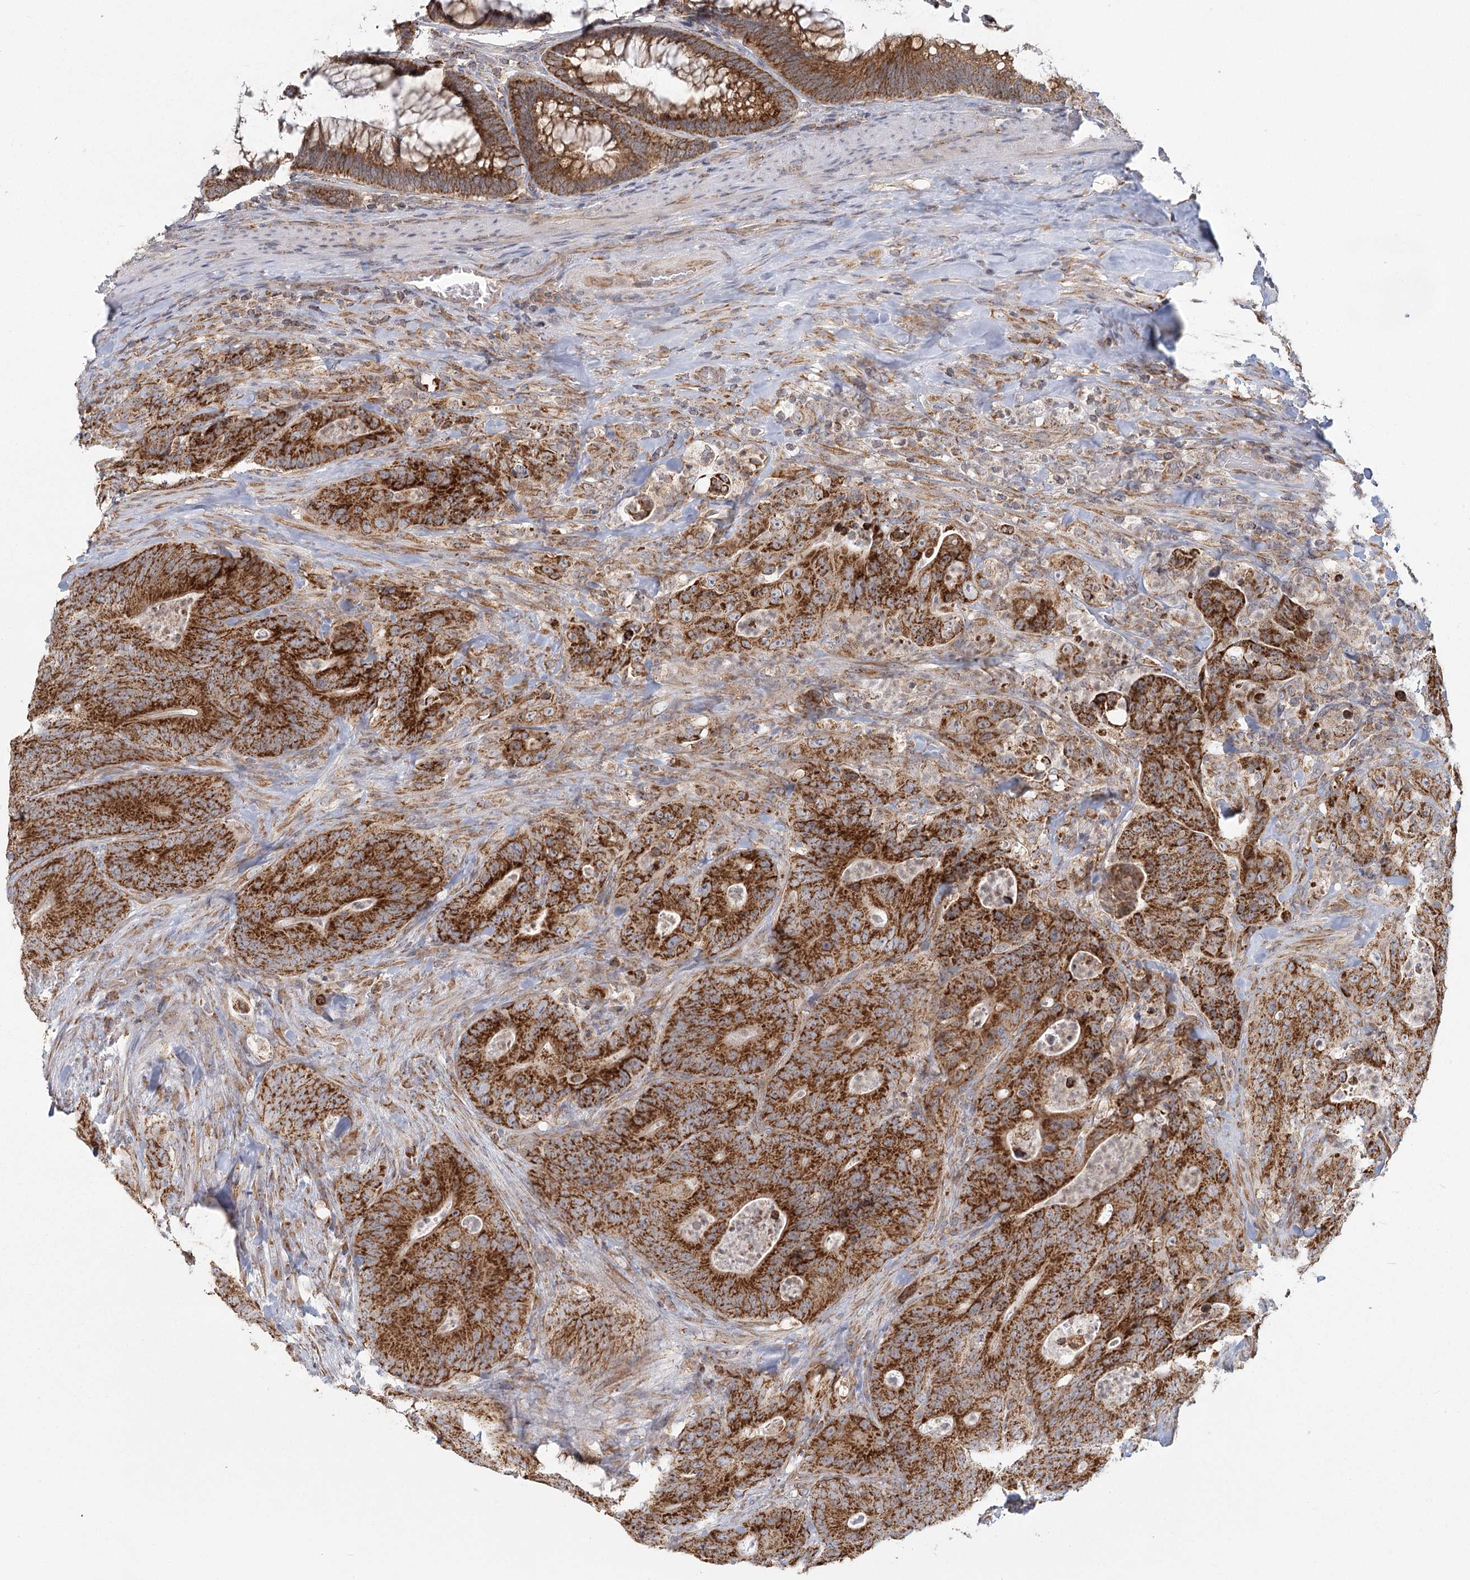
{"staining": {"intensity": "strong", "quantity": ">75%", "location": "cytoplasmic/membranous"}, "tissue": "colorectal cancer", "cell_type": "Tumor cells", "image_type": "cancer", "snomed": [{"axis": "morphology", "description": "Normal tissue, NOS"}, {"axis": "topography", "description": "Colon"}], "caption": "The micrograph reveals immunohistochemical staining of colorectal cancer. There is strong cytoplasmic/membranous expression is appreciated in approximately >75% of tumor cells. (IHC, brightfield microscopy, high magnification).", "gene": "LACTB", "patient": {"sex": "female", "age": 82}}